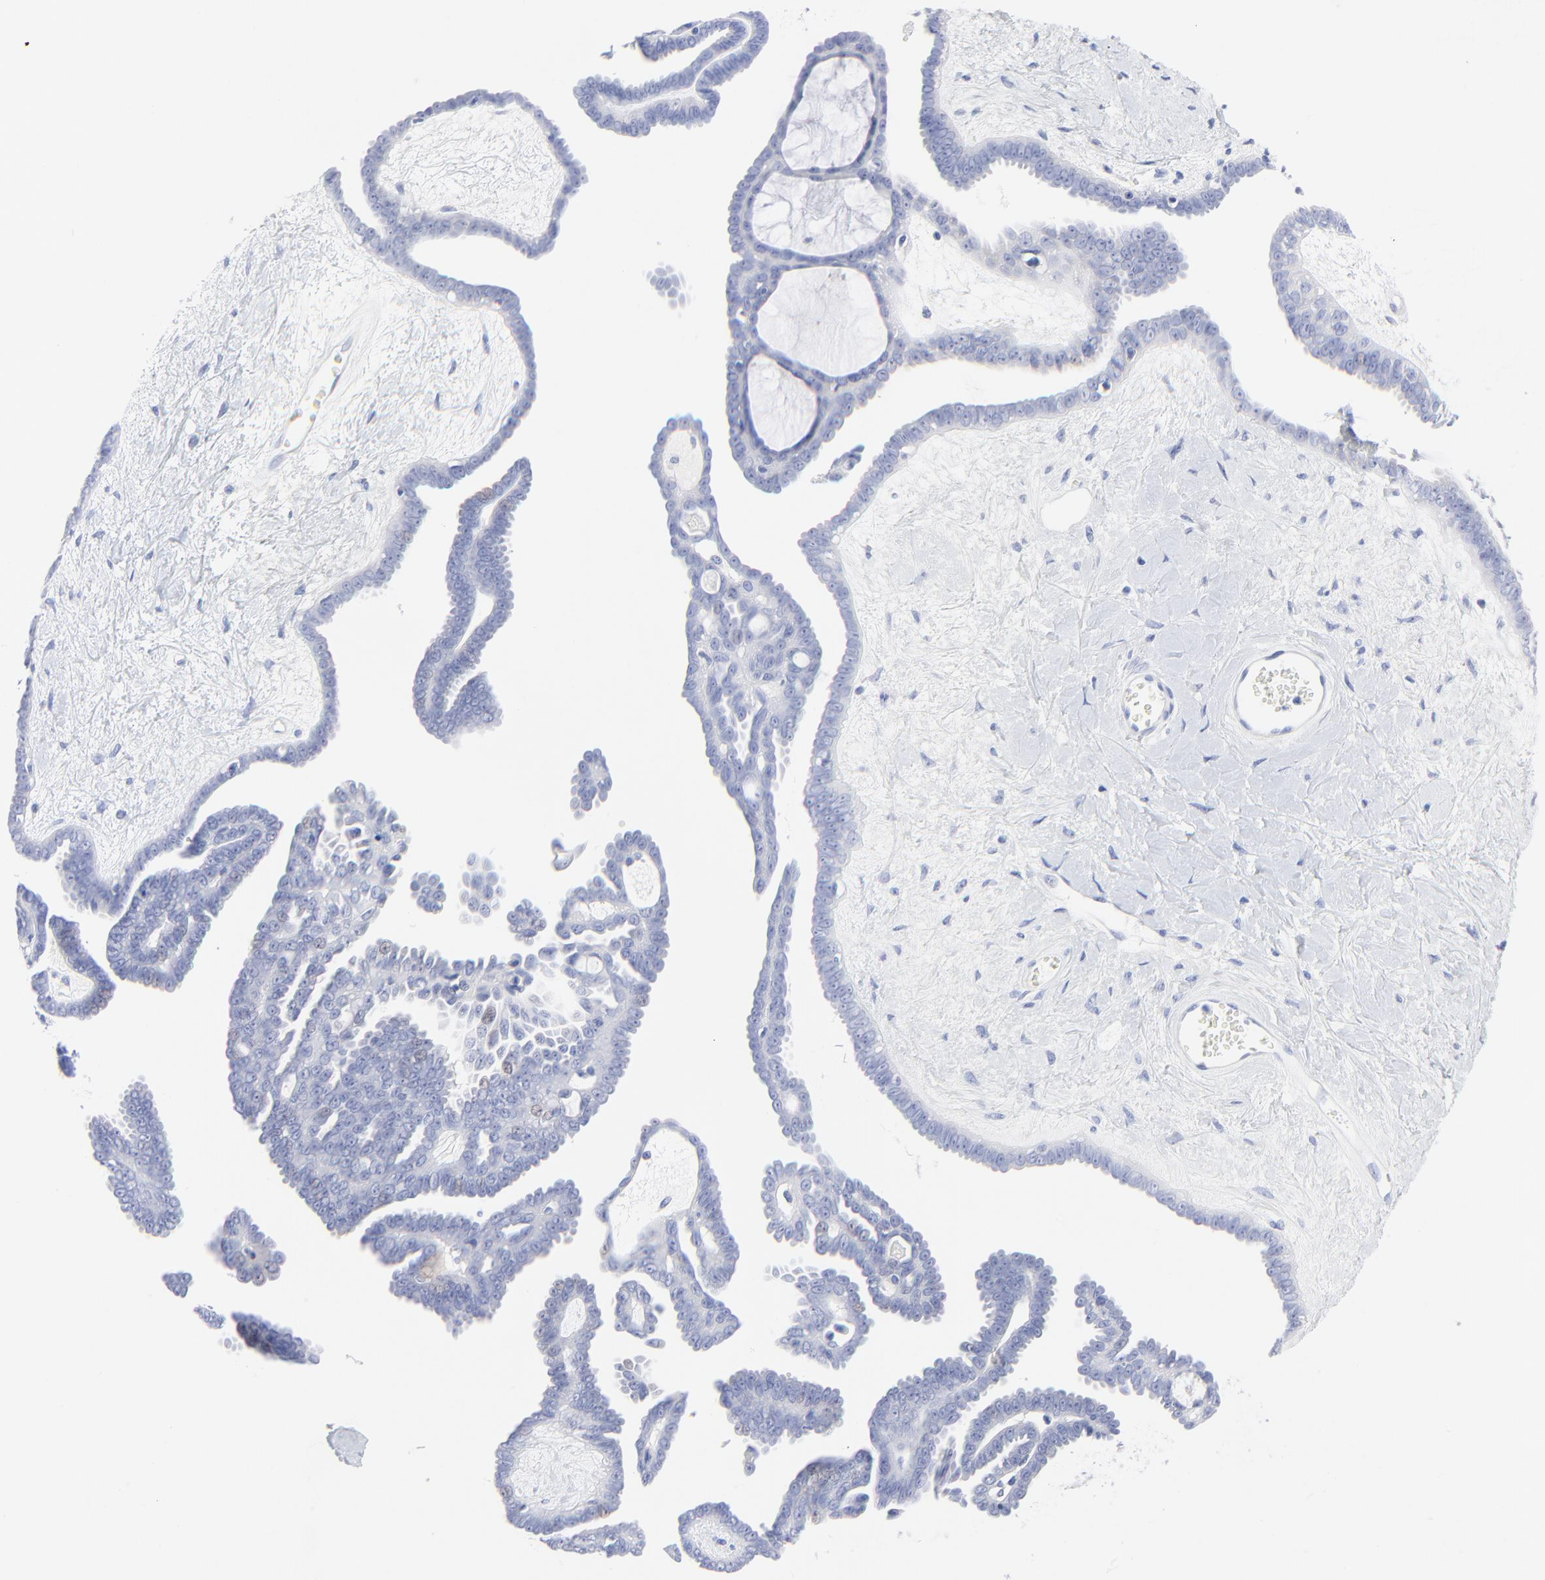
{"staining": {"intensity": "negative", "quantity": "none", "location": "none"}, "tissue": "ovarian cancer", "cell_type": "Tumor cells", "image_type": "cancer", "snomed": [{"axis": "morphology", "description": "Cystadenocarcinoma, serous, NOS"}, {"axis": "topography", "description": "Ovary"}], "caption": "This is an immunohistochemistry (IHC) image of human ovarian cancer. There is no positivity in tumor cells.", "gene": "PSD3", "patient": {"sex": "female", "age": 71}}